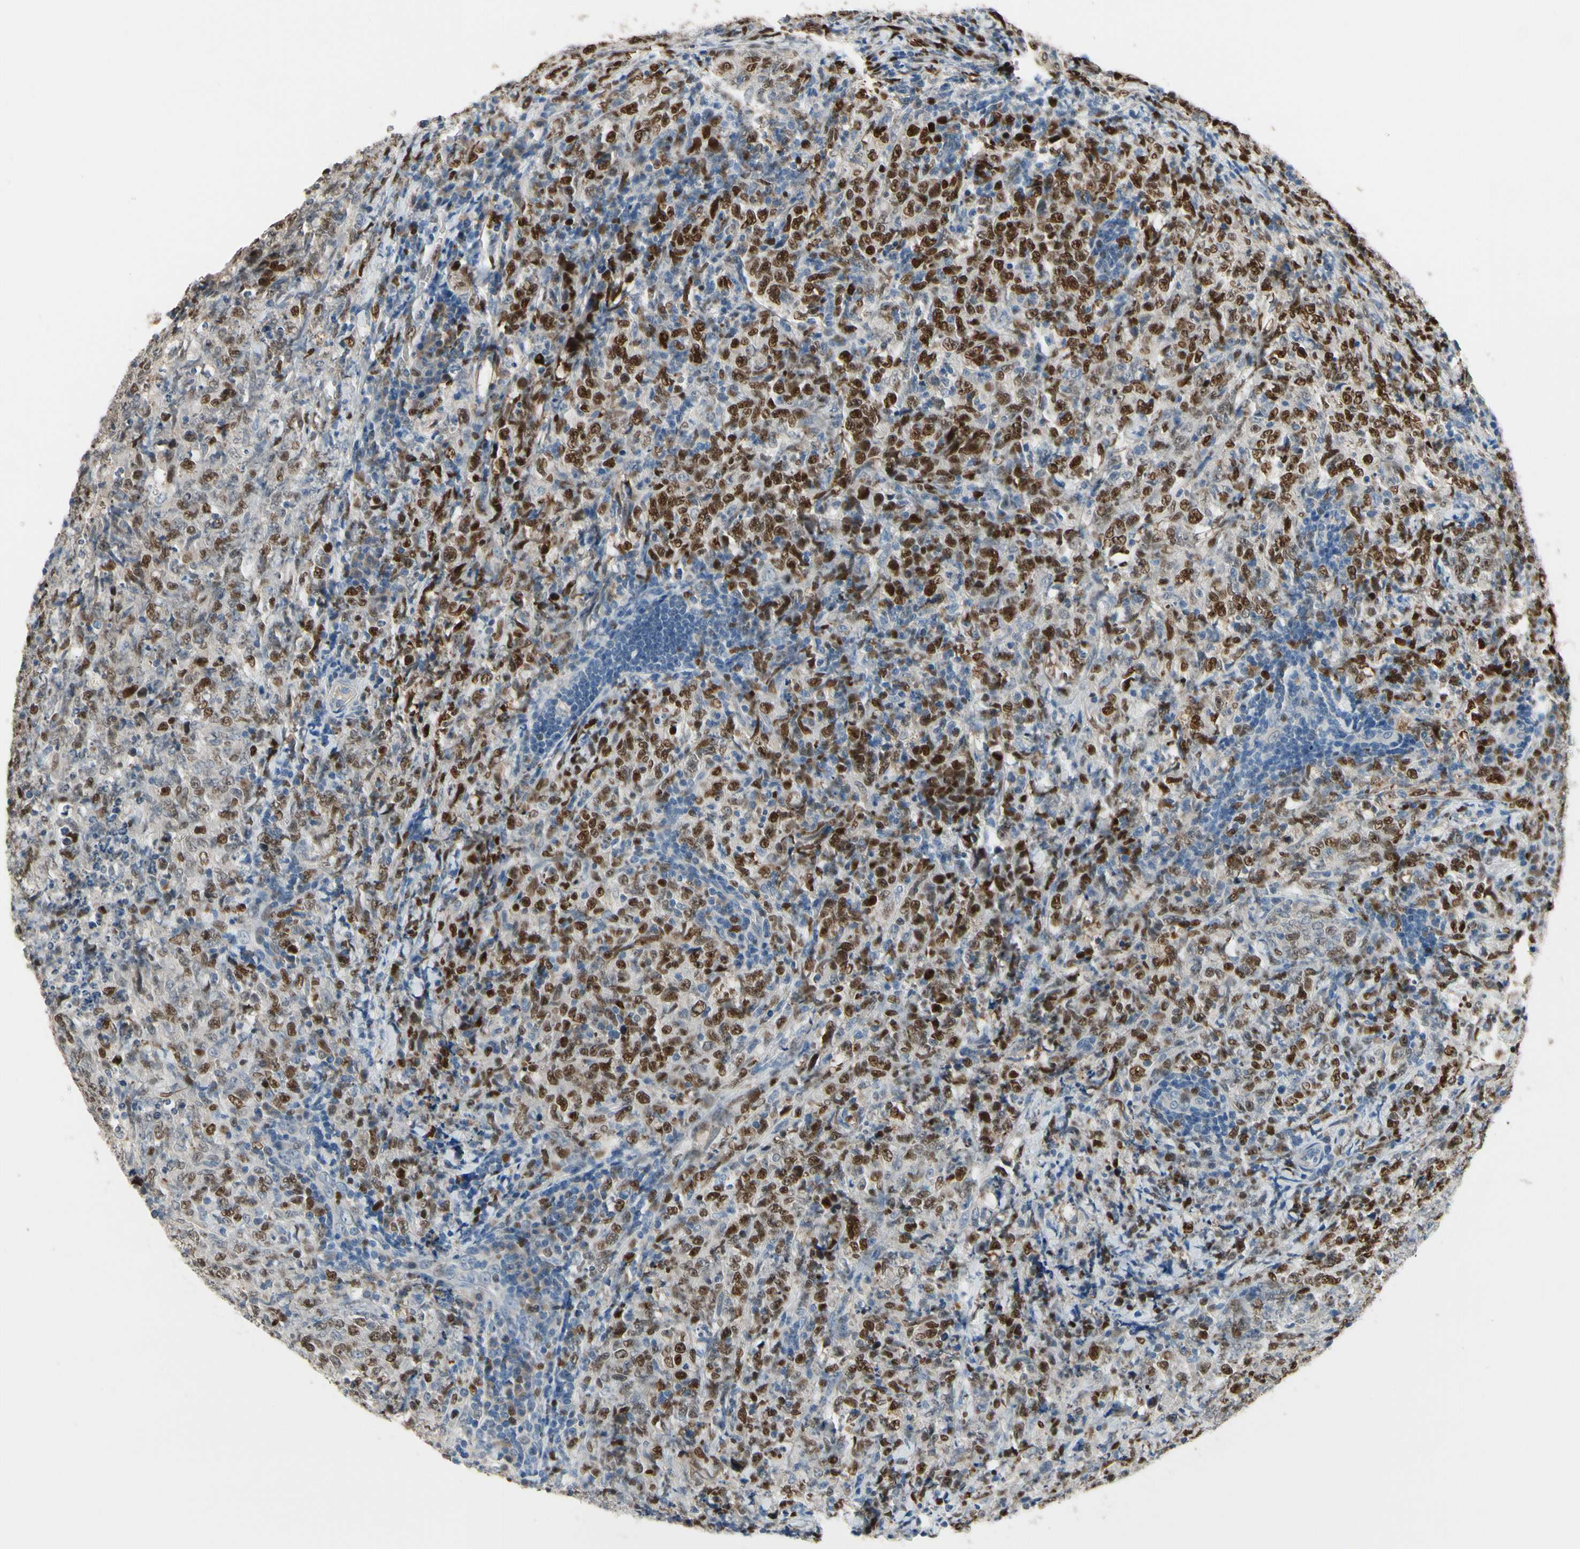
{"staining": {"intensity": "strong", "quantity": ">75%", "location": "nuclear"}, "tissue": "lymphoma", "cell_type": "Tumor cells", "image_type": "cancer", "snomed": [{"axis": "morphology", "description": "Malignant lymphoma, non-Hodgkin's type, High grade"}, {"axis": "topography", "description": "Tonsil"}], "caption": "This image exhibits lymphoma stained with IHC to label a protein in brown. The nuclear of tumor cells show strong positivity for the protein. Nuclei are counter-stained blue.", "gene": "ZKSCAN4", "patient": {"sex": "female", "age": 36}}